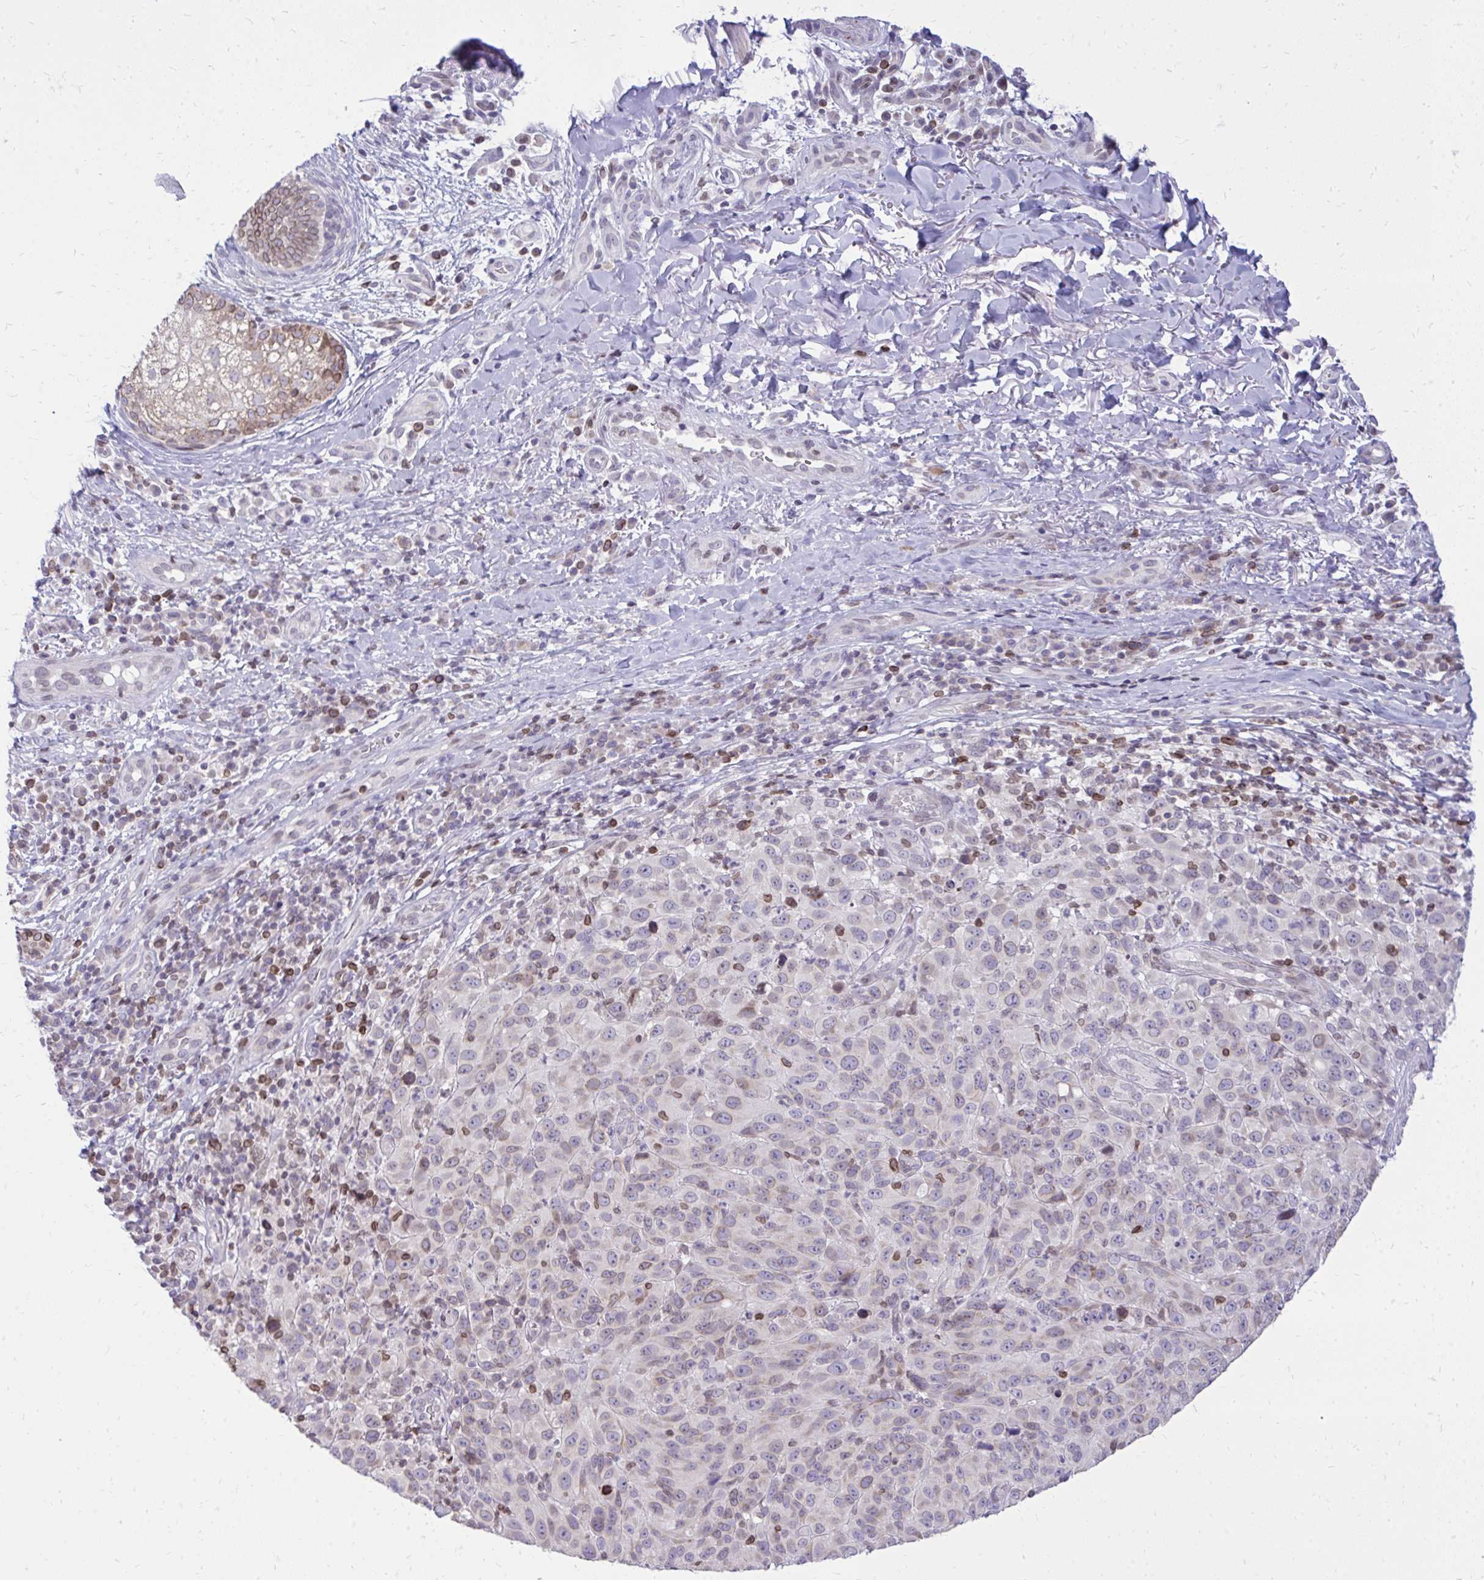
{"staining": {"intensity": "negative", "quantity": "none", "location": "none"}, "tissue": "melanoma", "cell_type": "Tumor cells", "image_type": "cancer", "snomed": [{"axis": "morphology", "description": "Malignant melanoma, NOS"}, {"axis": "topography", "description": "Skin"}], "caption": "High power microscopy image of an immunohistochemistry (IHC) image of malignant melanoma, revealing no significant expression in tumor cells.", "gene": "RPS6KA2", "patient": {"sex": "male", "age": 85}}